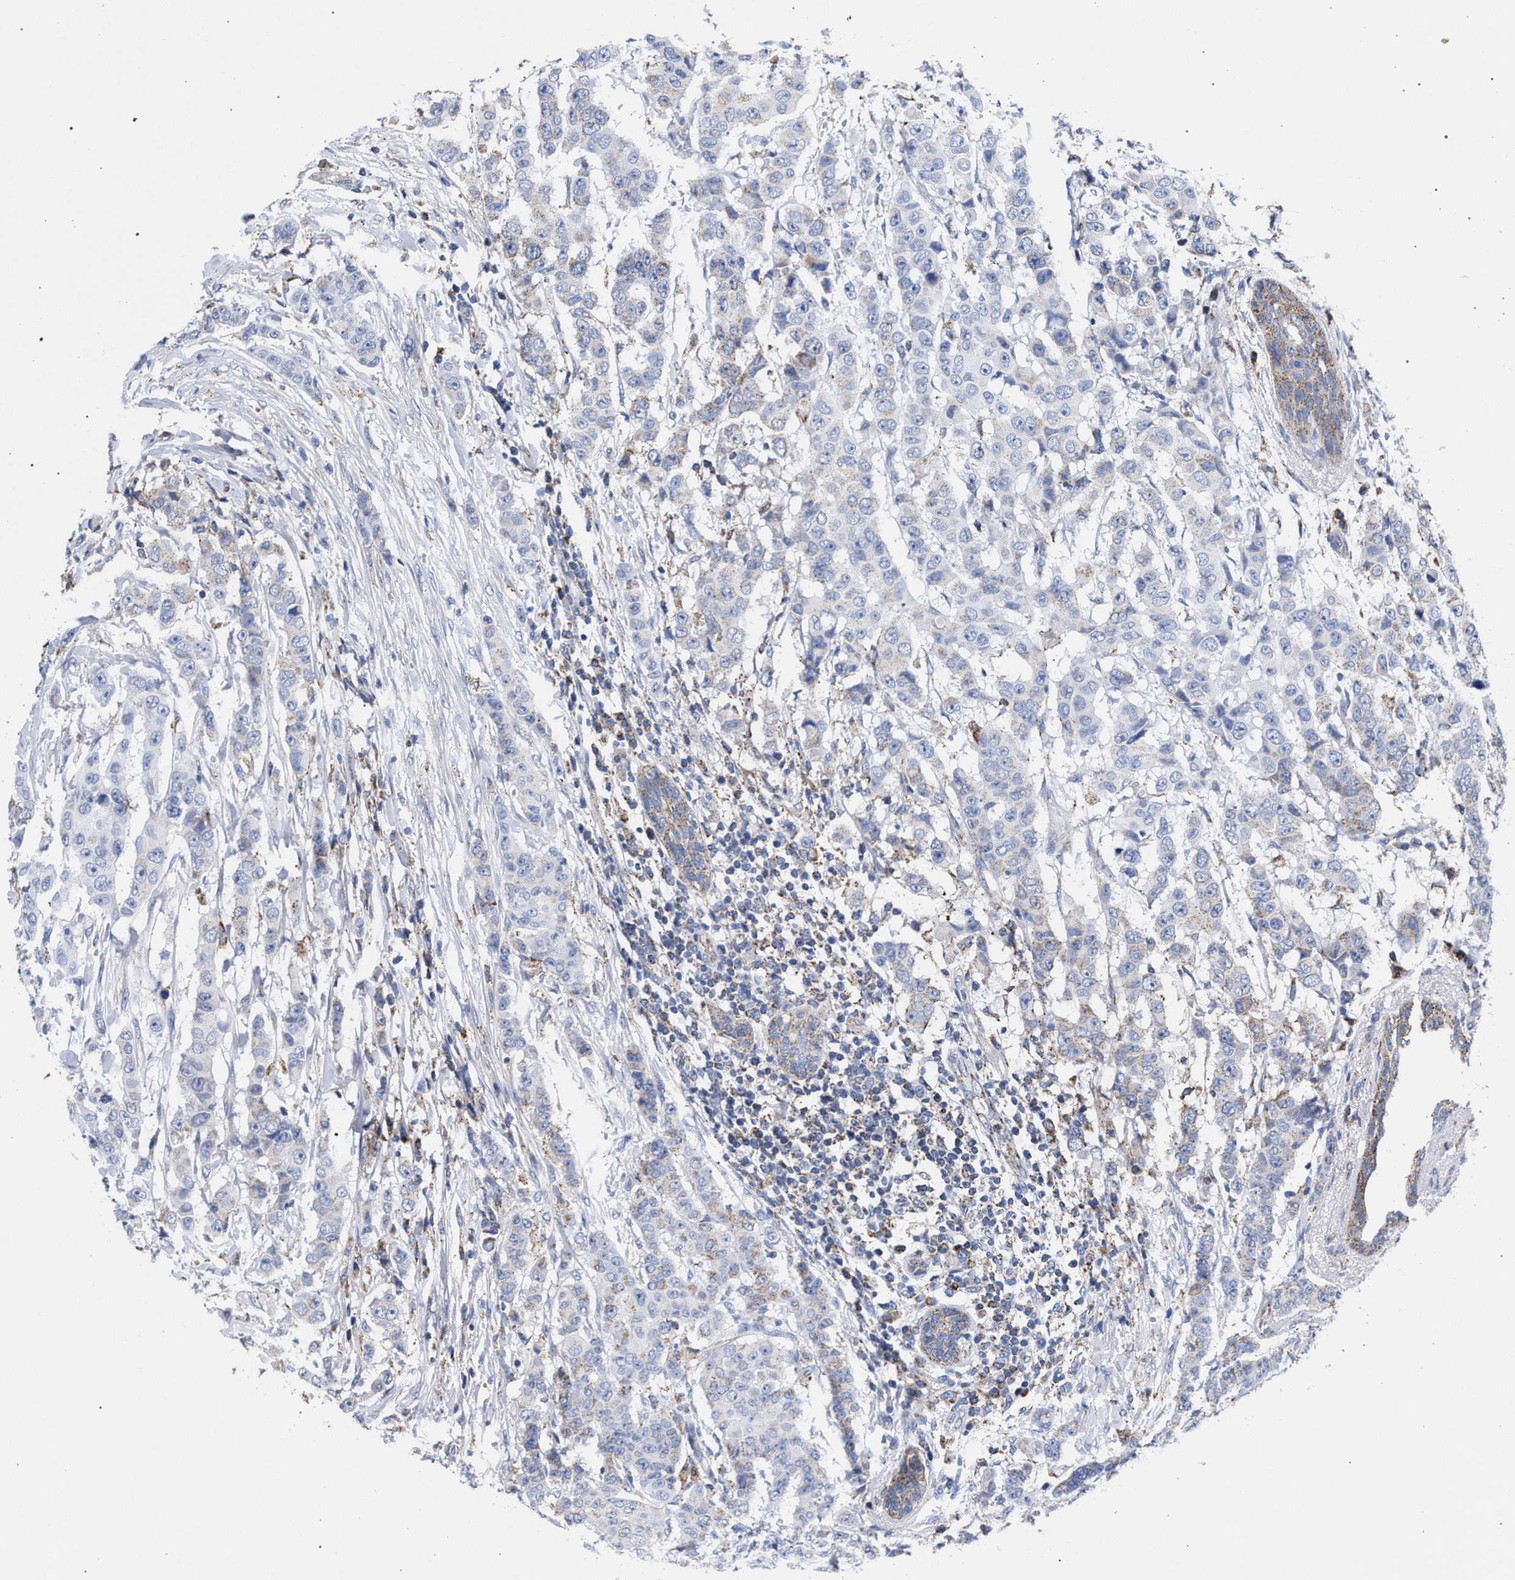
{"staining": {"intensity": "weak", "quantity": "<25%", "location": "cytoplasmic/membranous"}, "tissue": "breast cancer", "cell_type": "Tumor cells", "image_type": "cancer", "snomed": [{"axis": "morphology", "description": "Duct carcinoma"}, {"axis": "topography", "description": "Breast"}], "caption": "IHC photomicrograph of neoplastic tissue: human breast cancer (infiltrating ductal carcinoma) stained with DAB exhibits no significant protein expression in tumor cells.", "gene": "ACADS", "patient": {"sex": "female", "age": 40}}